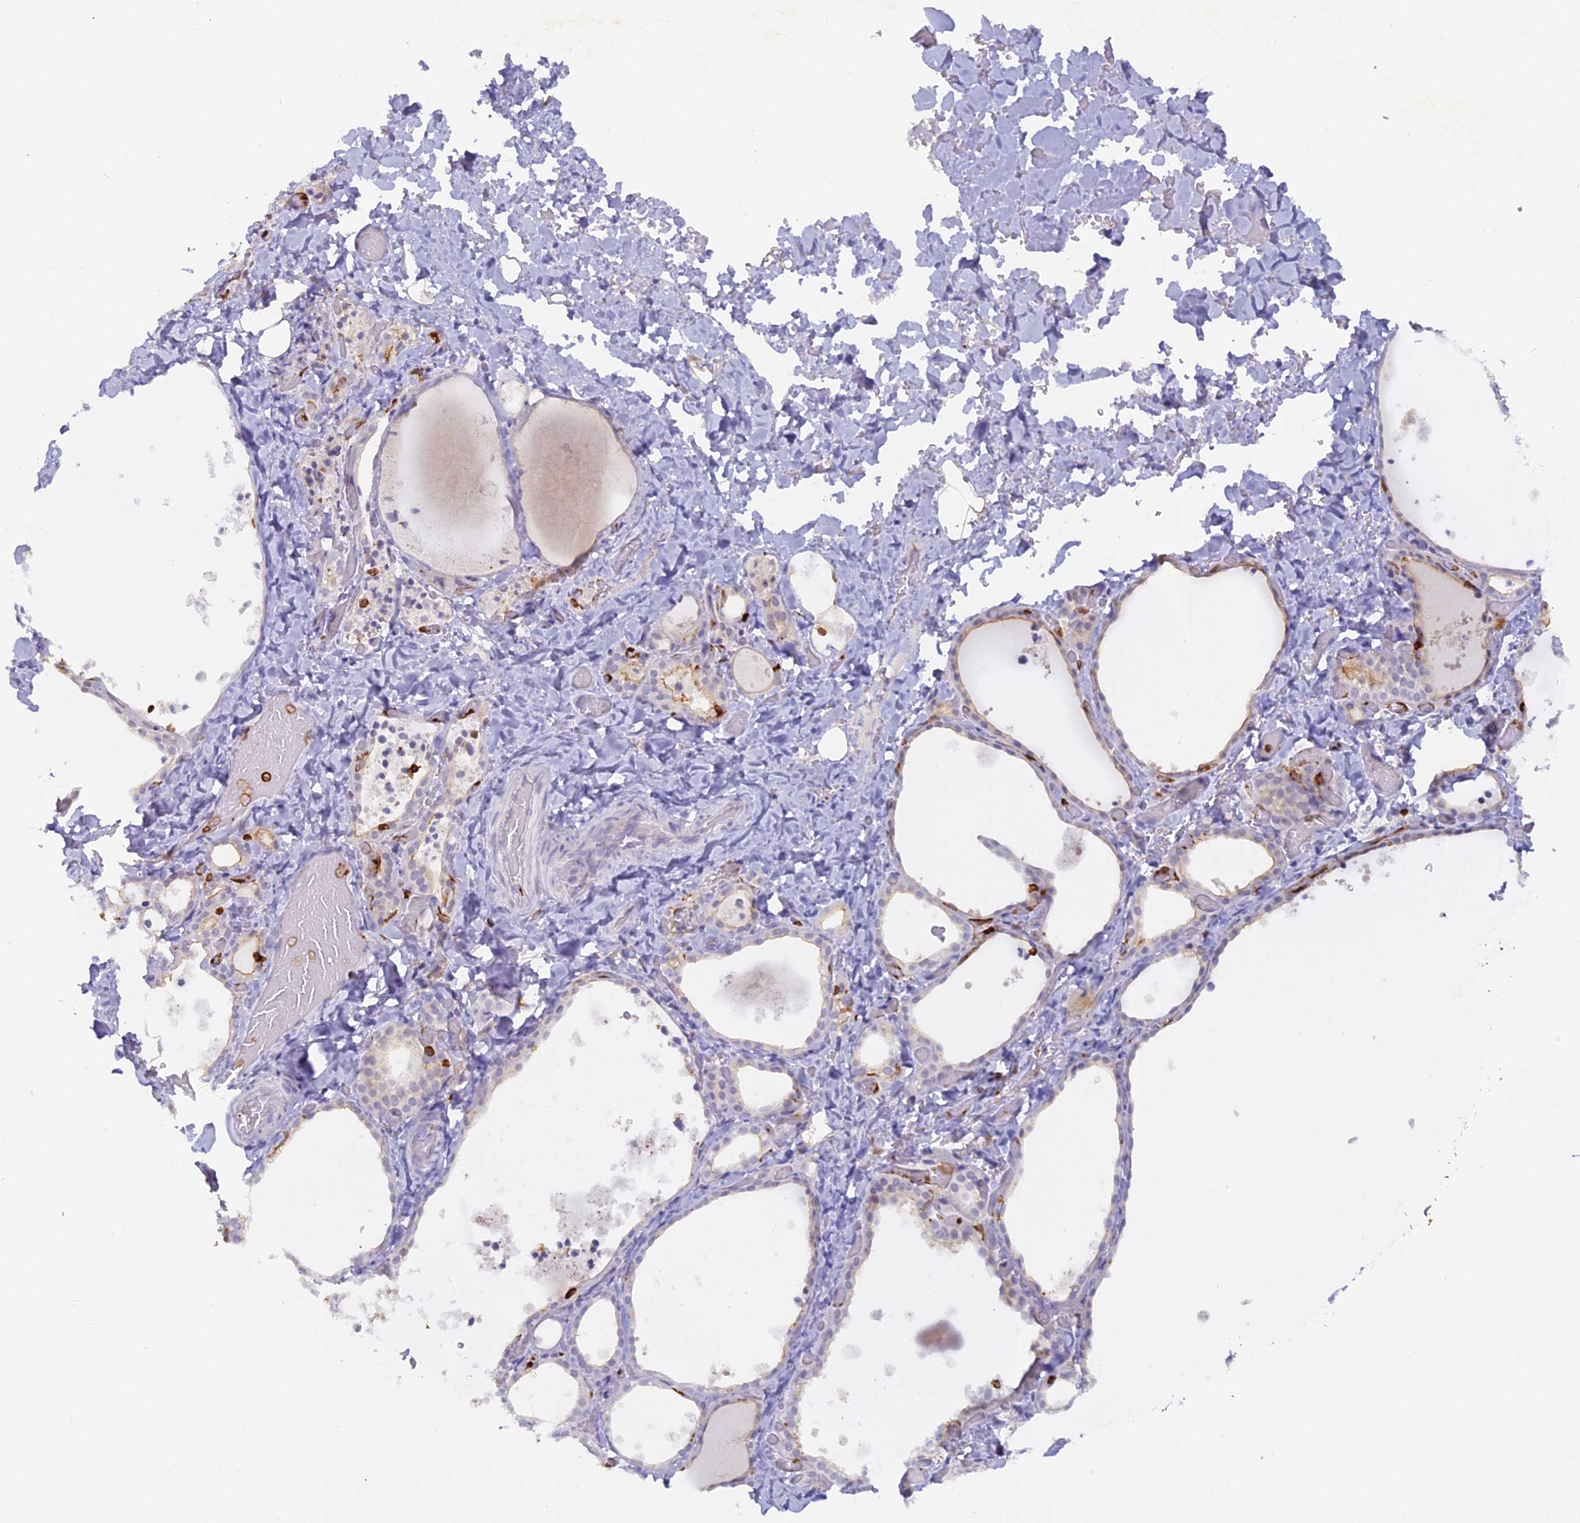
{"staining": {"intensity": "negative", "quantity": "none", "location": "none"}, "tissue": "thyroid gland", "cell_type": "Glandular cells", "image_type": "normal", "snomed": [{"axis": "morphology", "description": "Normal tissue, NOS"}, {"axis": "topography", "description": "Thyroid gland"}], "caption": "An image of thyroid gland stained for a protein exhibits no brown staining in glandular cells. The staining is performed using DAB brown chromogen with nuclei counter-stained in using hematoxylin.", "gene": "FYB1", "patient": {"sex": "female", "age": 44}}